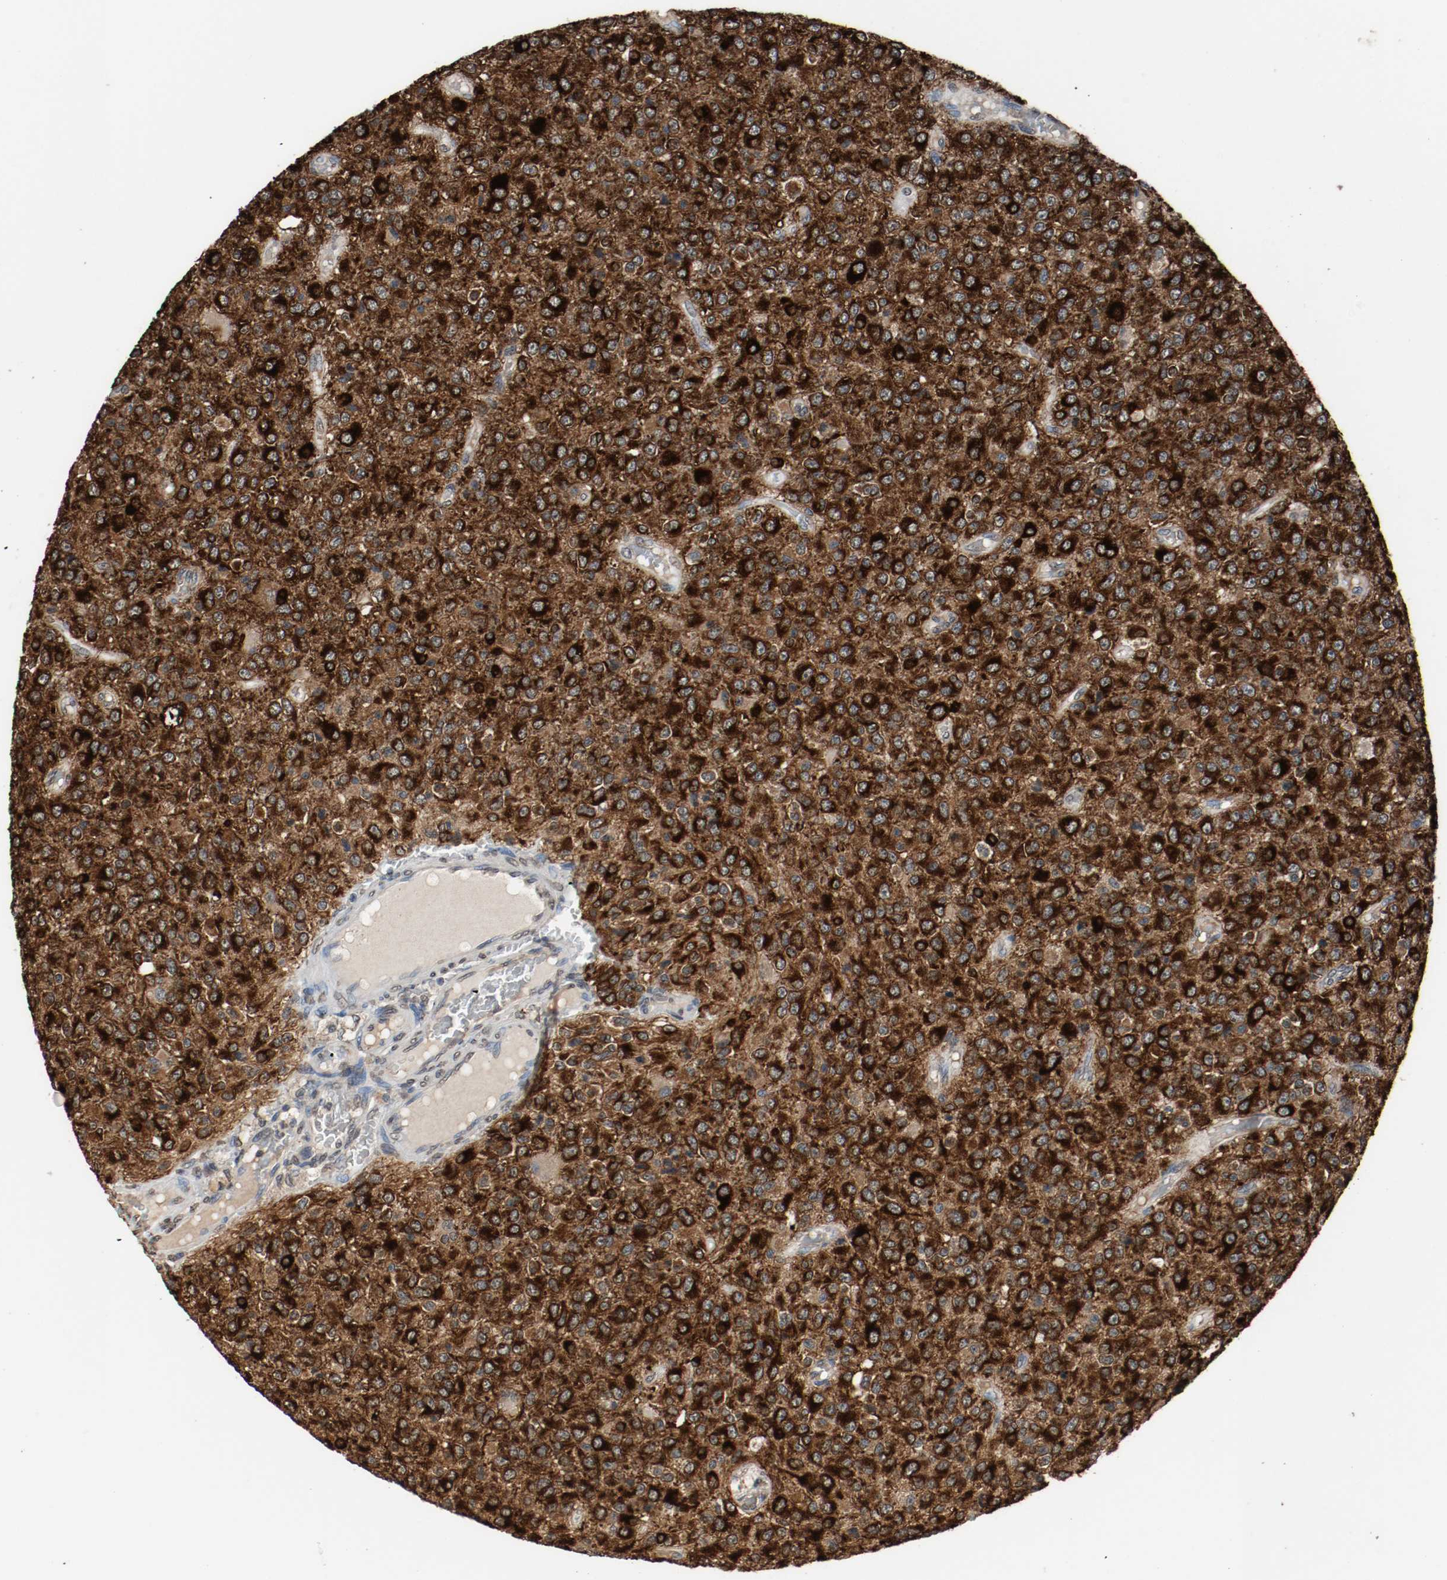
{"staining": {"intensity": "strong", "quantity": ">75%", "location": "cytoplasmic/membranous"}, "tissue": "glioma", "cell_type": "Tumor cells", "image_type": "cancer", "snomed": [{"axis": "morphology", "description": "Glioma, malignant, High grade"}, {"axis": "topography", "description": "pancreas cauda"}], "caption": "The image exhibits a brown stain indicating the presence of a protein in the cytoplasmic/membranous of tumor cells in malignant glioma (high-grade). The protein is shown in brown color, while the nuclei are stained blue.", "gene": "RTN4", "patient": {"sex": "male", "age": 60}}